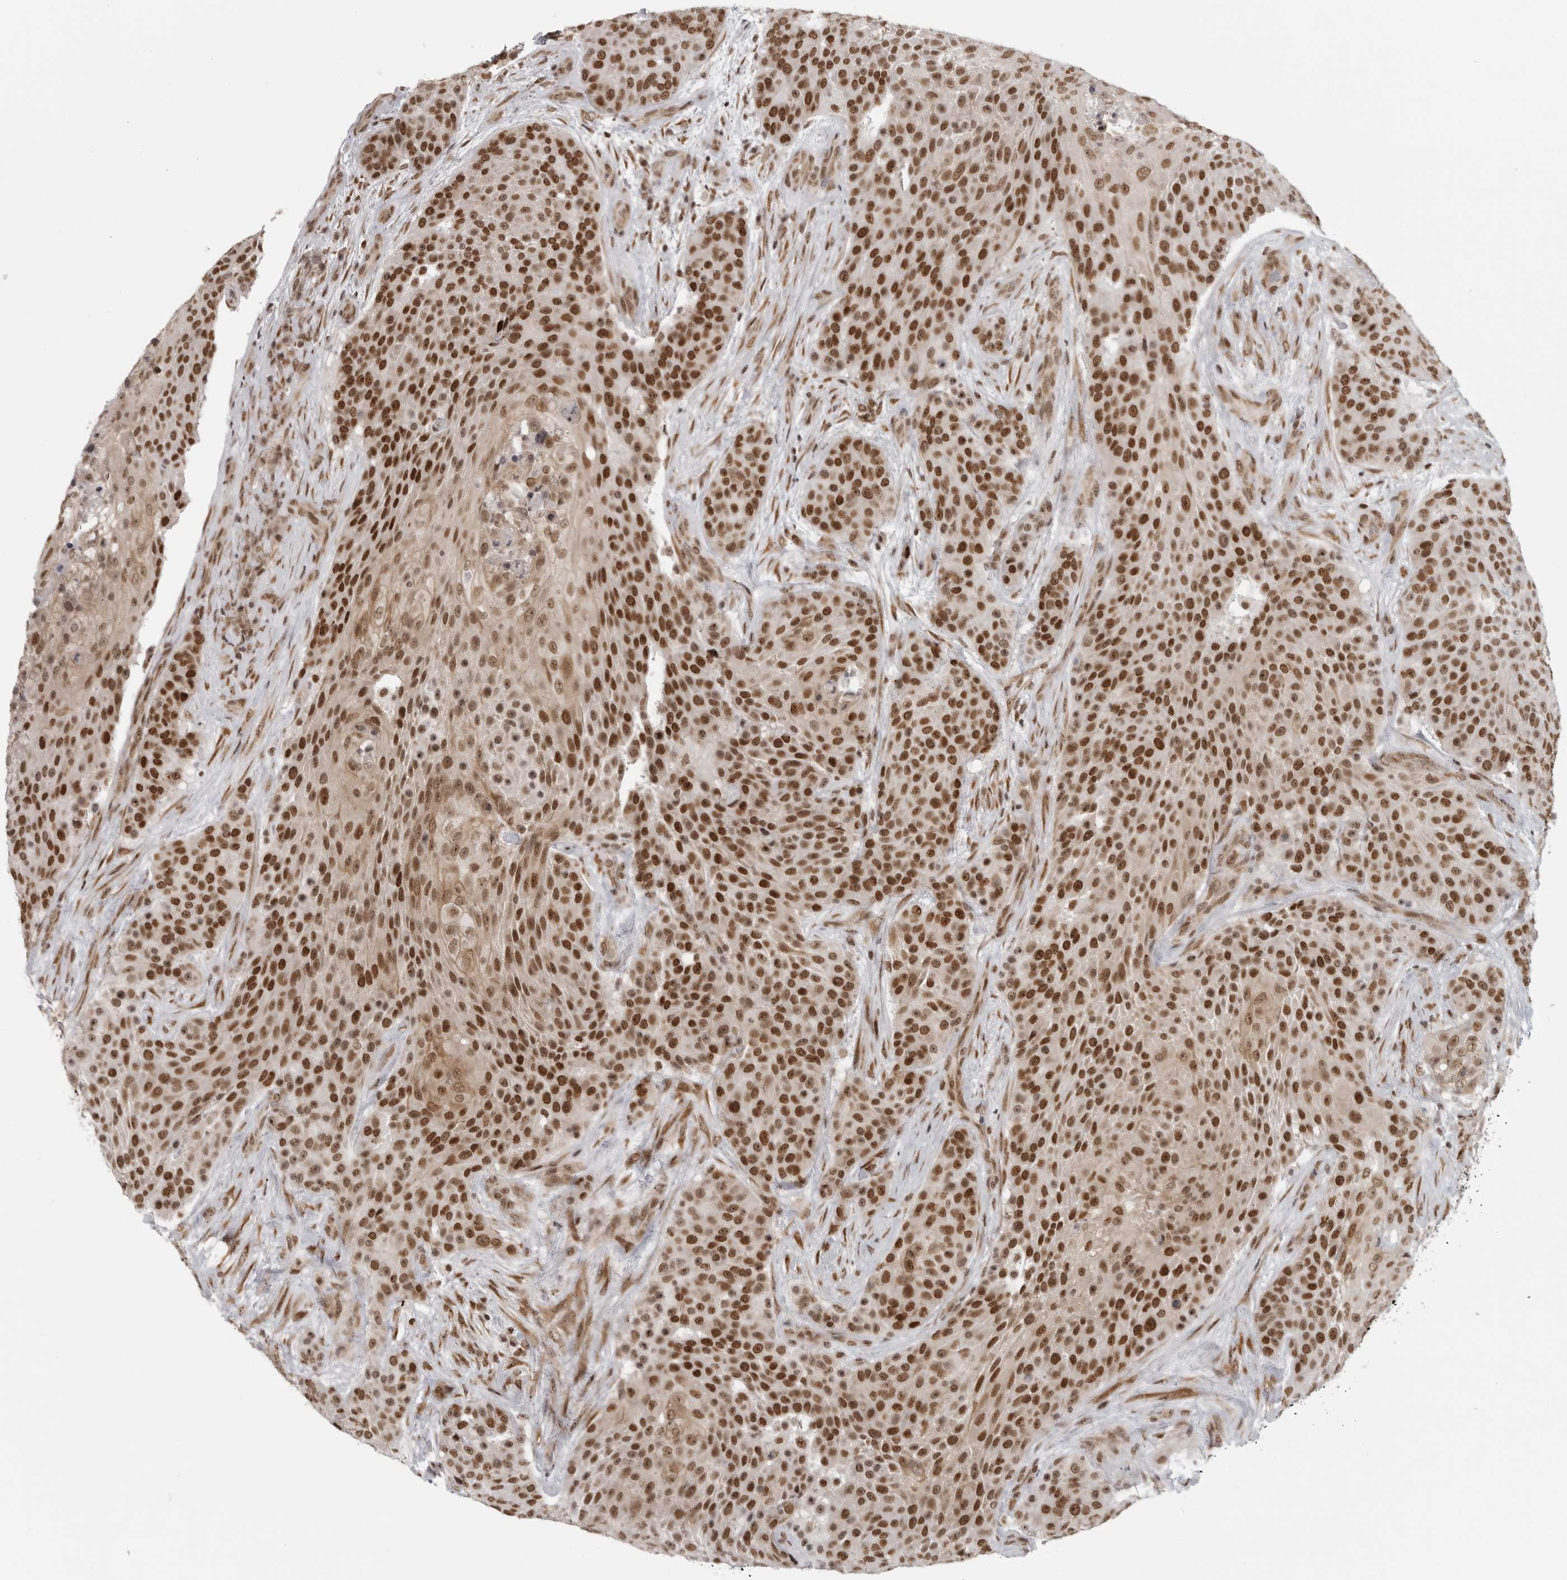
{"staining": {"intensity": "strong", "quantity": ">75%", "location": "nuclear"}, "tissue": "urothelial cancer", "cell_type": "Tumor cells", "image_type": "cancer", "snomed": [{"axis": "morphology", "description": "Urothelial carcinoma, High grade"}, {"axis": "topography", "description": "Urinary bladder"}], "caption": "Protein staining displays strong nuclear positivity in approximately >75% of tumor cells in urothelial carcinoma (high-grade).", "gene": "PRDM10", "patient": {"sex": "female", "age": 63}}